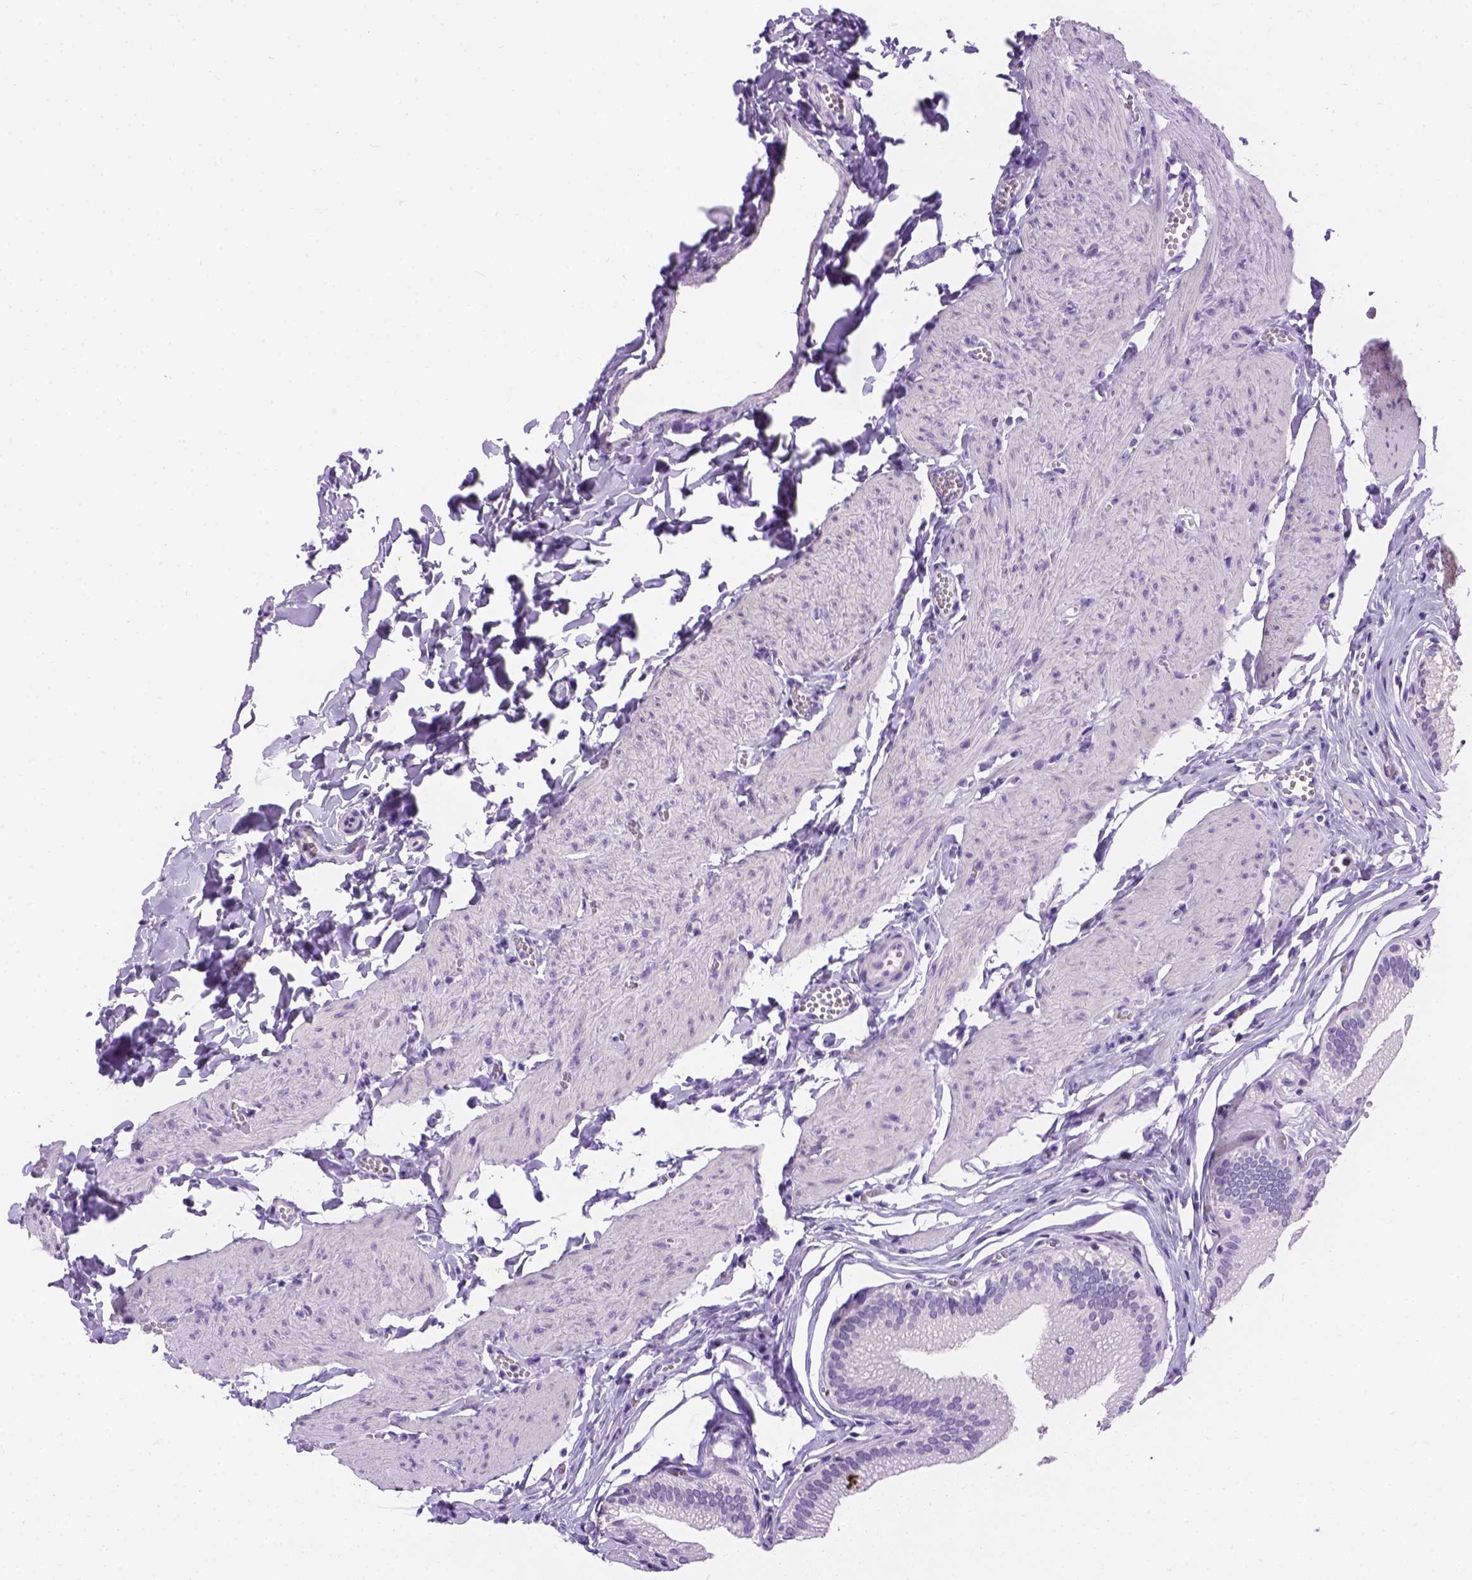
{"staining": {"intensity": "negative", "quantity": "none", "location": "none"}, "tissue": "gallbladder", "cell_type": "Glandular cells", "image_type": "normal", "snomed": [{"axis": "morphology", "description": "Normal tissue, NOS"}, {"axis": "topography", "description": "Gallbladder"}, {"axis": "topography", "description": "Peripheral nerve tissue"}], "caption": "Immunohistochemical staining of benign gallbladder shows no significant staining in glandular cells.", "gene": "TMEM38A", "patient": {"sex": "male", "age": 17}}